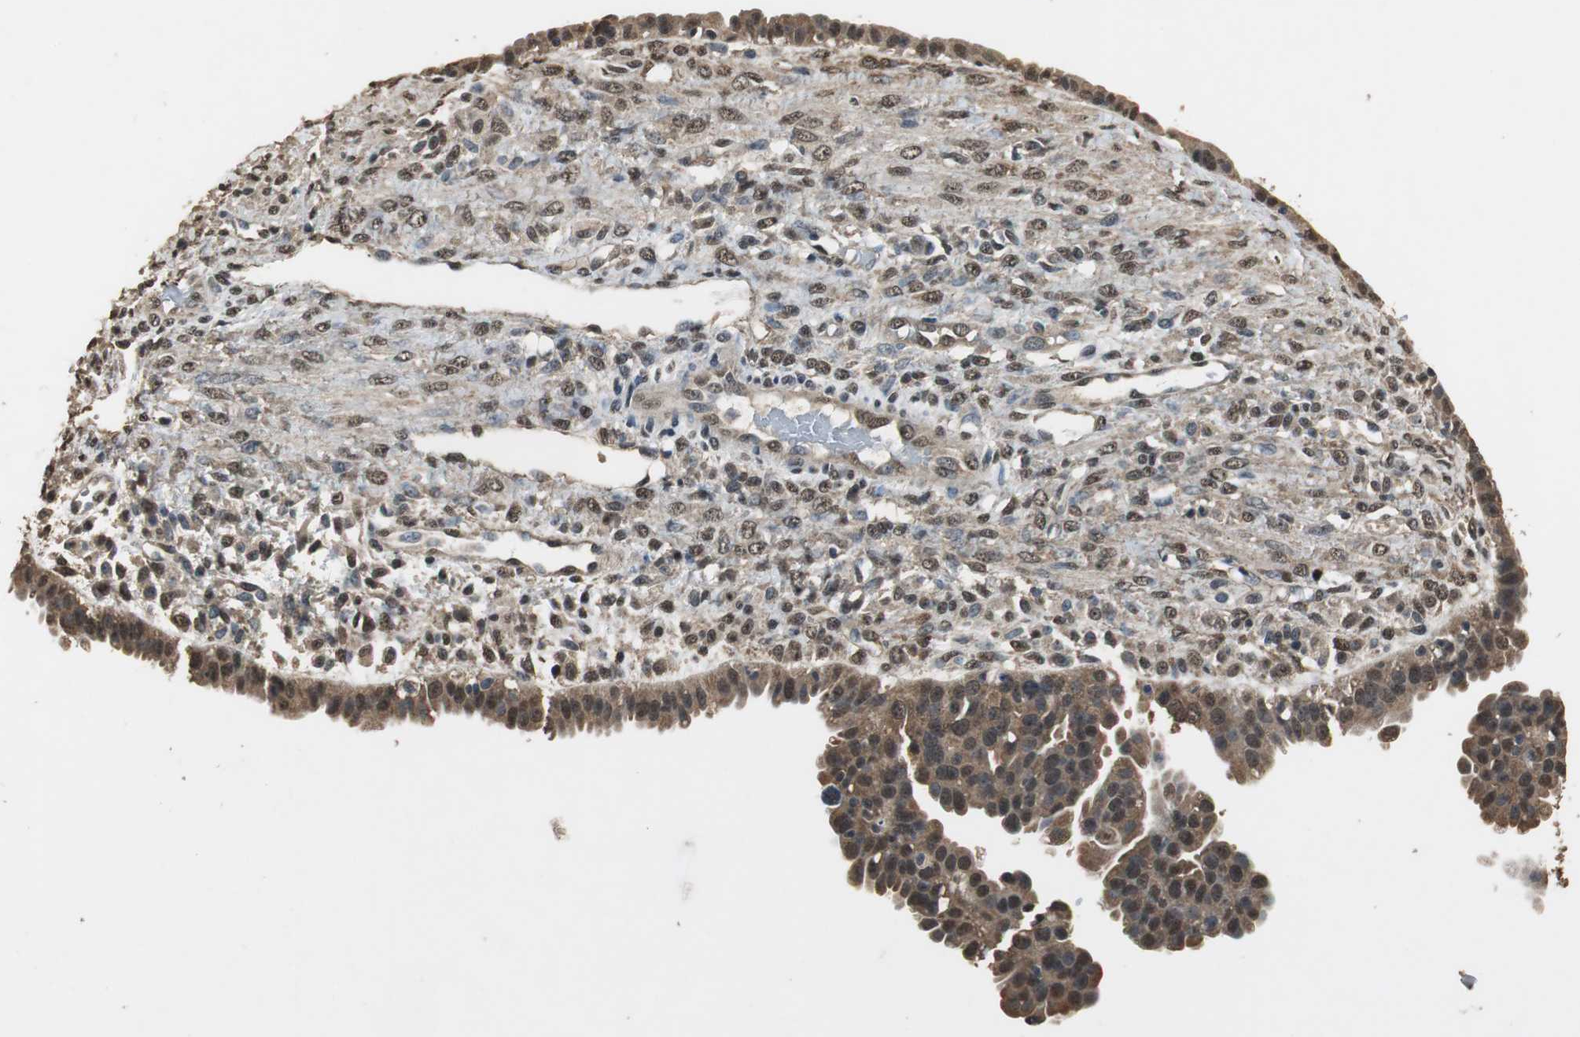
{"staining": {"intensity": "strong", "quantity": ">75%", "location": "cytoplasmic/membranous,nuclear"}, "tissue": "ovarian cancer", "cell_type": "Tumor cells", "image_type": "cancer", "snomed": [{"axis": "morphology", "description": "Carcinoma, NOS"}, {"axis": "topography", "description": "Soft tissue"}, {"axis": "topography", "description": "Ovary"}], "caption": "This micrograph exhibits IHC staining of human ovarian cancer (carcinoma), with high strong cytoplasmic/membranous and nuclear expression in approximately >75% of tumor cells.", "gene": "PPP1R13B", "patient": {"sex": "female", "age": 54}}